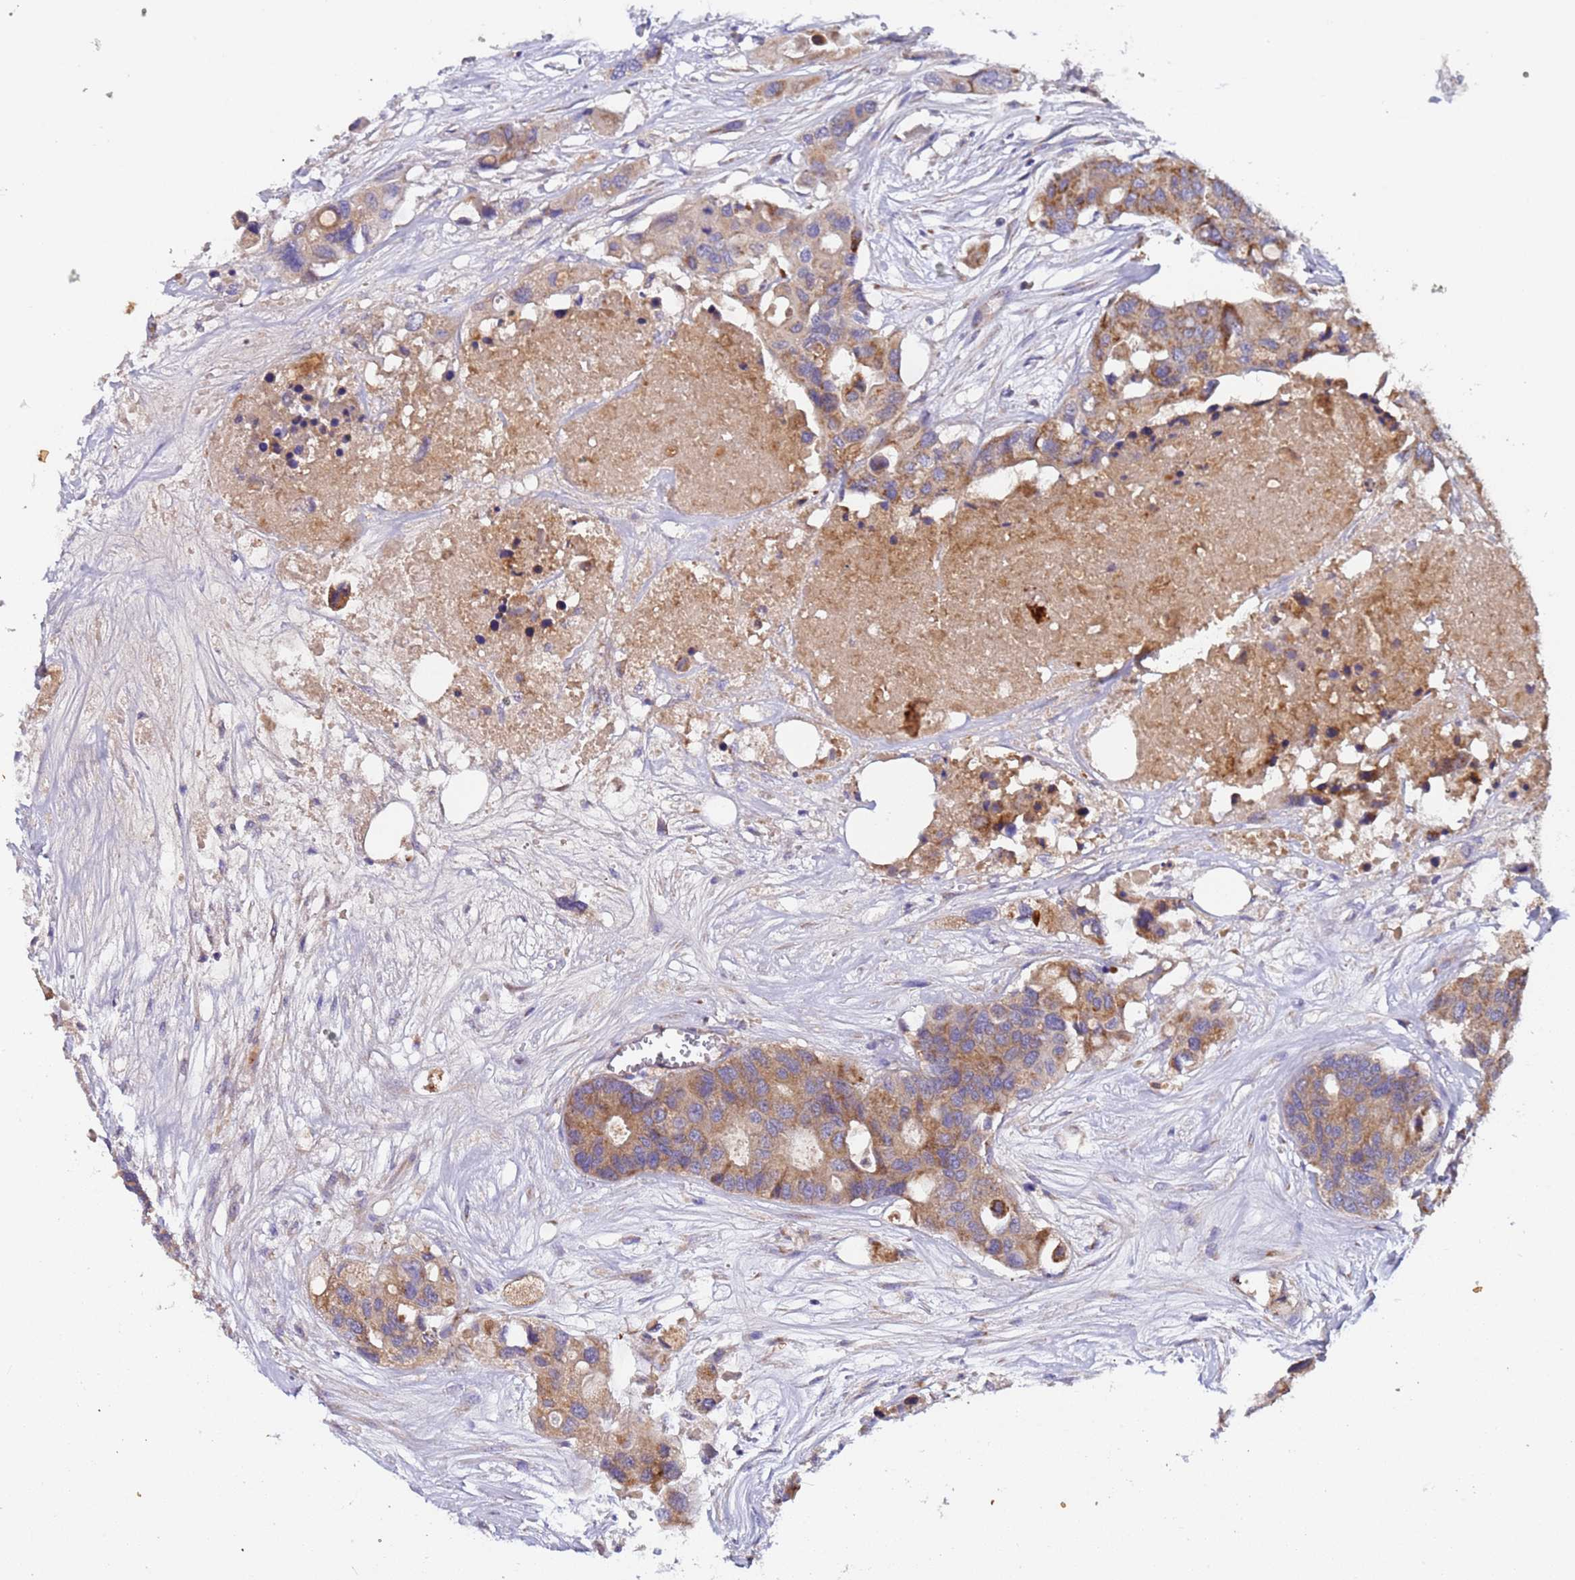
{"staining": {"intensity": "moderate", "quantity": "25%-75%", "location": "cytoplasmic/membranous"}, "tissue": "colorectal cancer", "cell_type": "Tumor cells", "image_type": "cancer", "snomed": [{"axis": "morphology", "description": "Adenocarcinoma, NOS"}, {"axis": "topography", "description": "Colon"}], "caption": "An immunohistochemistry micrograph of tumor tissue is shown. Protein staining in brown highlights moderate cytoplasmic/membranous positivity in adenocarcinoma (colorectal) within tumor cells.", "gene": "TMEM126A", "patient": {"sex": "male", "age": 77}}